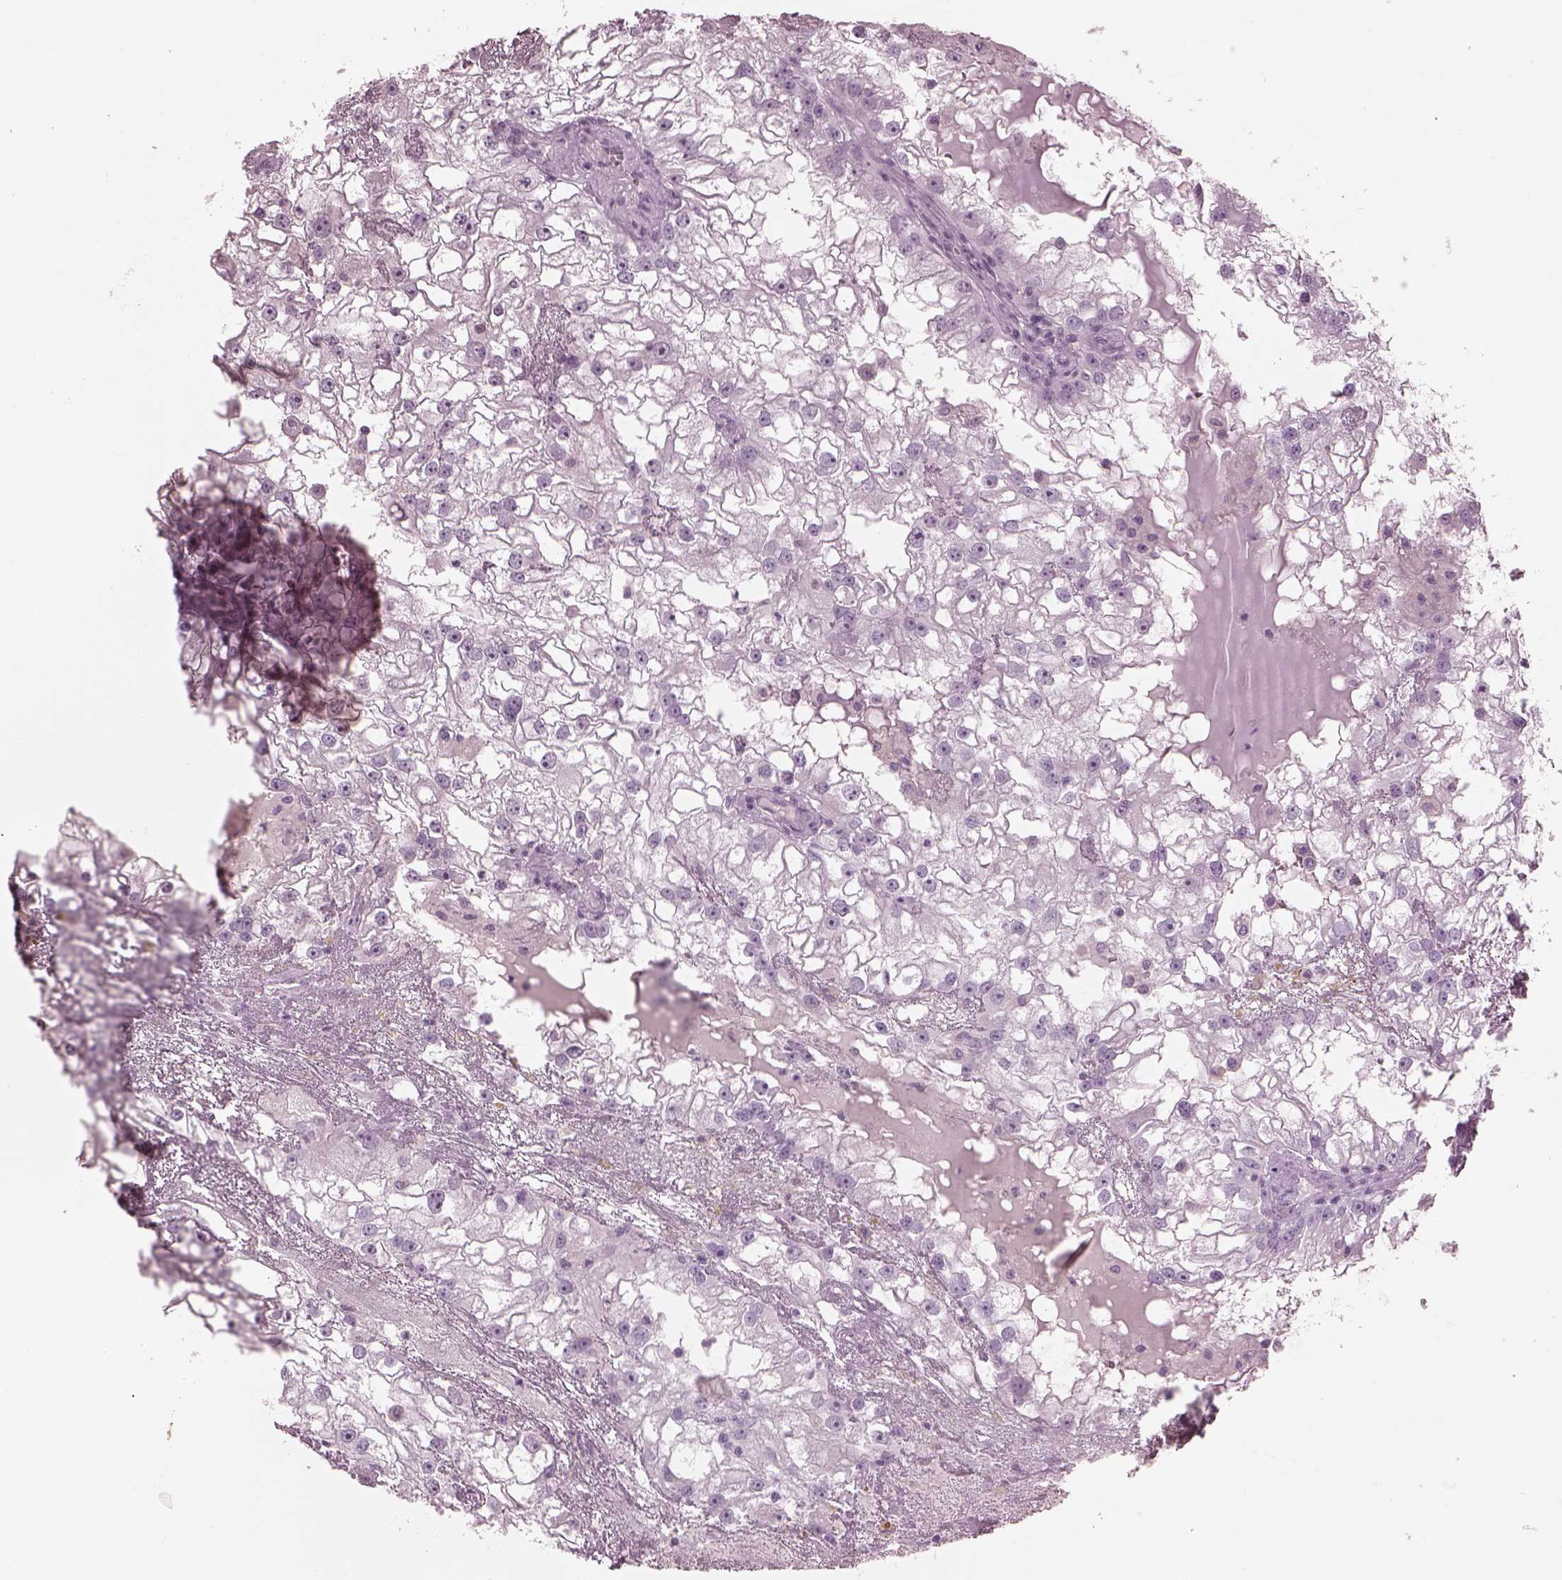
{"staining": {"intensity": "negative", "quantity": "none", "location": "none"}, "tissue": "renal cancer", "cell_type": "Tumor cells", "image_type": "cancer", "snomed": [{"axis": "morphology", "description": "Adenocarcinoma, NOS"}, {"axis": "topography", "description": "Kidney"}], "caption": "This is an immunohistochemistry histopathology image of adenocarcinoma (renal). There is no staining in tumor cells.", "gene": "PACRG", "patient": {"sex": "male", "age": 59}}